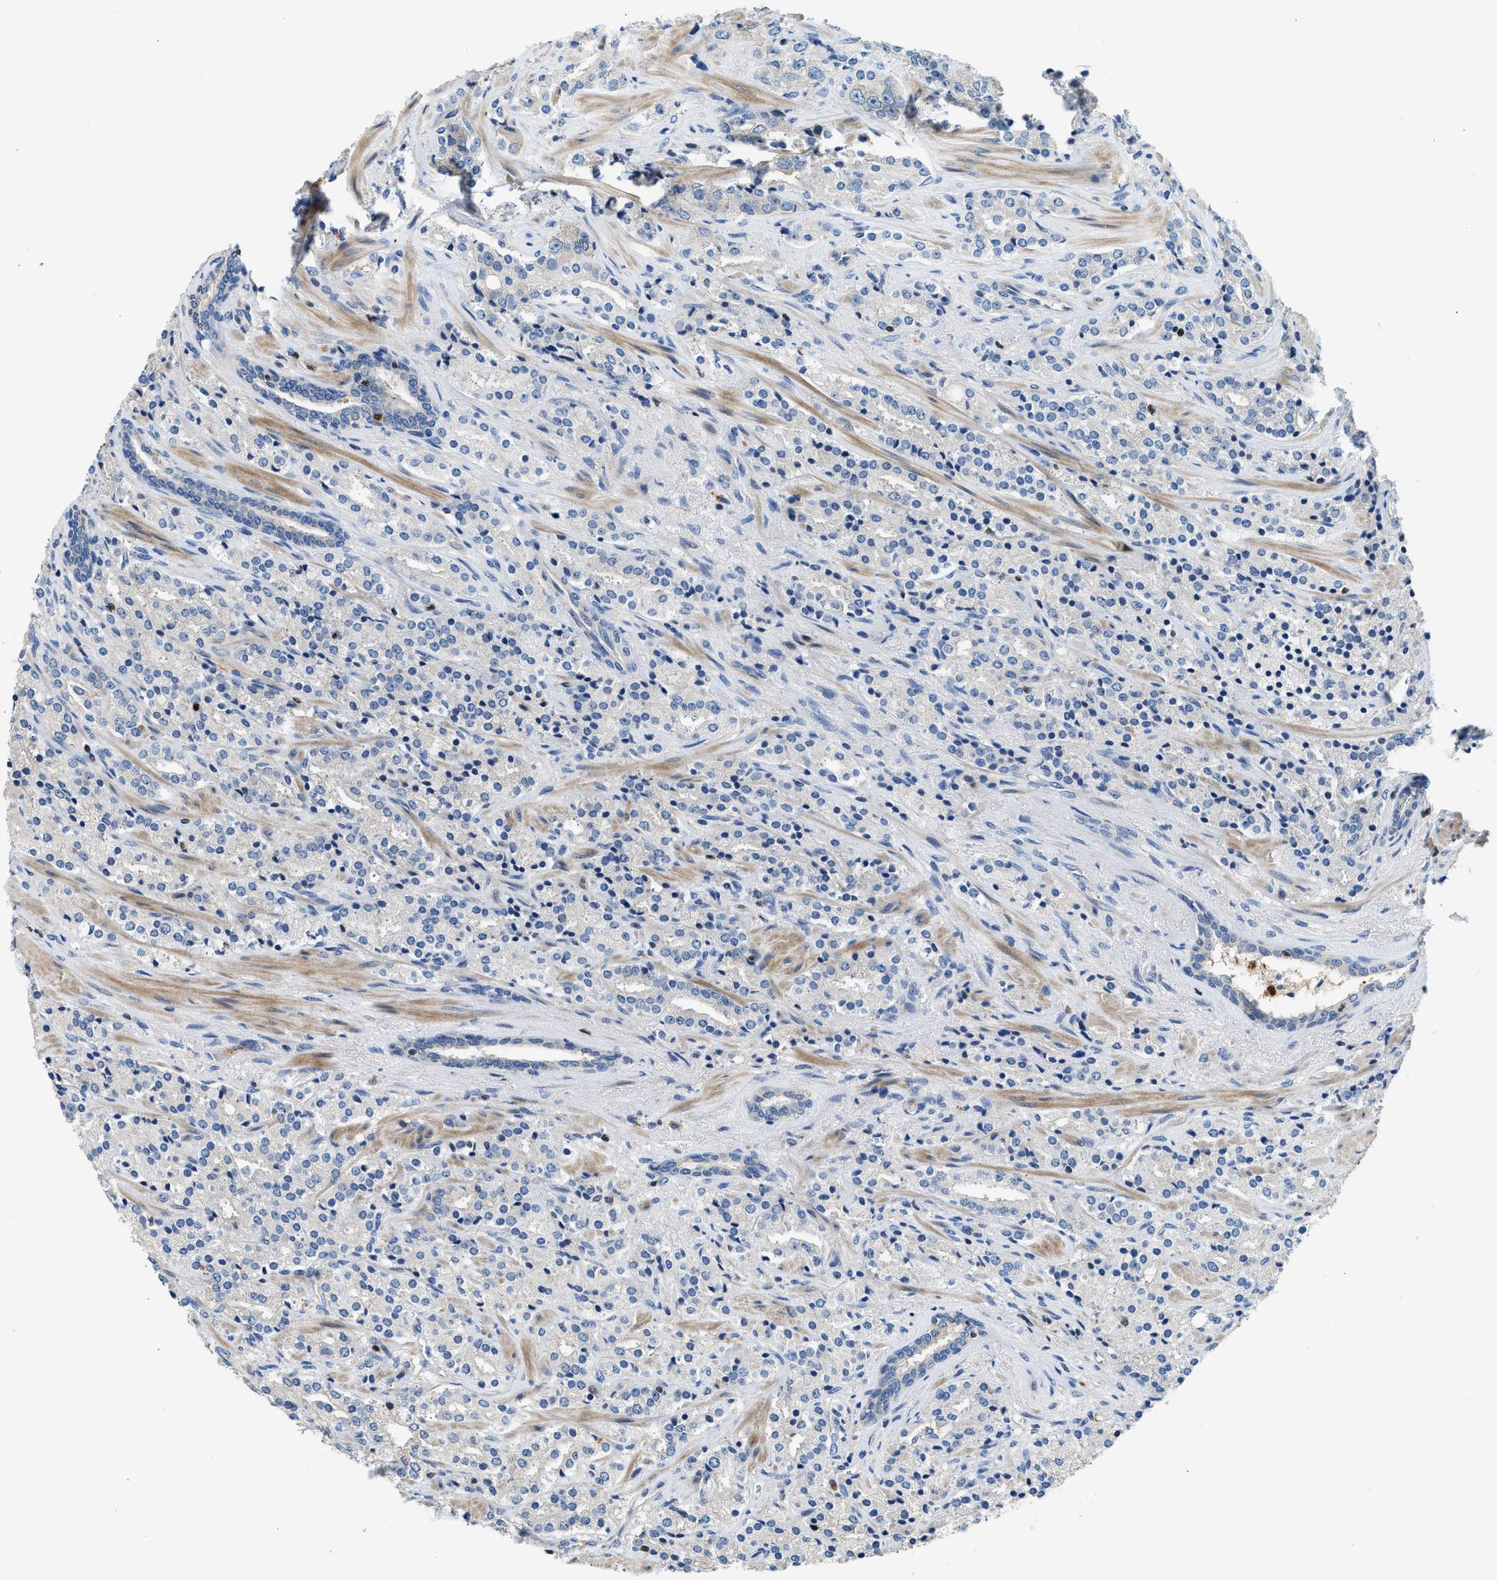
{"staining": {"intensity": "negative", "quantity": "none", "location": "none"}, "tissue": "prostate cancer", "cell_type": "Tumor cells", "image_type": "cancer", "snomed": [{"axis": "morphology", "description": "Adenocarcinoma, High grade"}, {"axis": "topography", "description": "Prostate"}], "caption": "The image displays no staining of tumor cells in prostate cancer.", "gene": "TOX", "patient": {"sex": "male", "age": 71}}